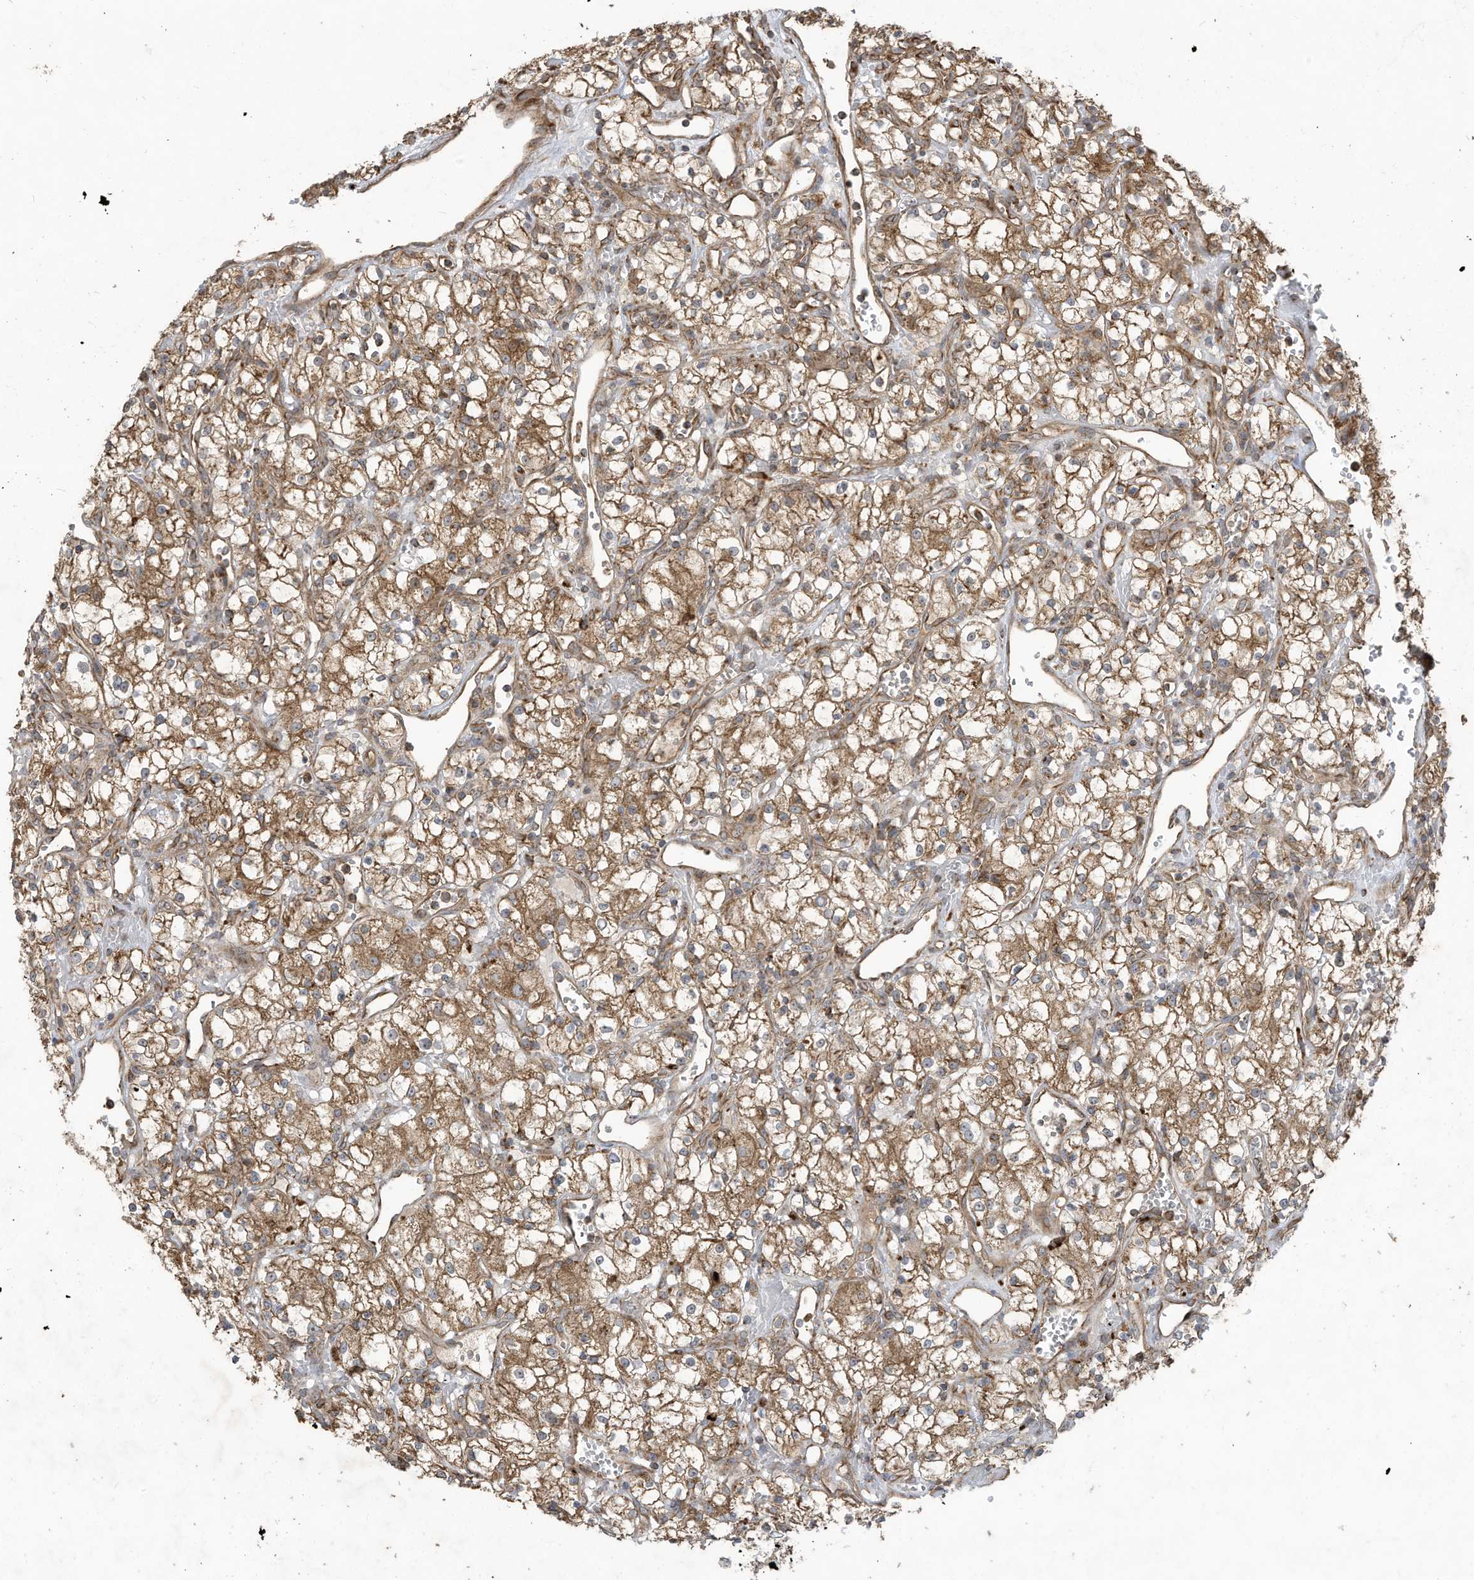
{"staining": {"intensity": "moderate", "quantity": ">75%", "location": "cytoplasmic/membranous"}, "tissue": "renal cancer", "cell_type": "Tumor cells", "image_type": "cancer", "snomed": [{"axis": "morphology", "description": "Adenocarcinoma, NOS"}, {"axis": "topography", "description": "Kidney"}], "caption": "Immunohistochemistry of human renal adenocarcinoma displays medium levels of moderate cytoplasmic/membranous staining in approximately >75% of tumor cells. (brown staining indicates protein expression, while blue staining denotes nuclei).", "gene": "C2orf74", "patient": {"sex": "male", "age": 59}}